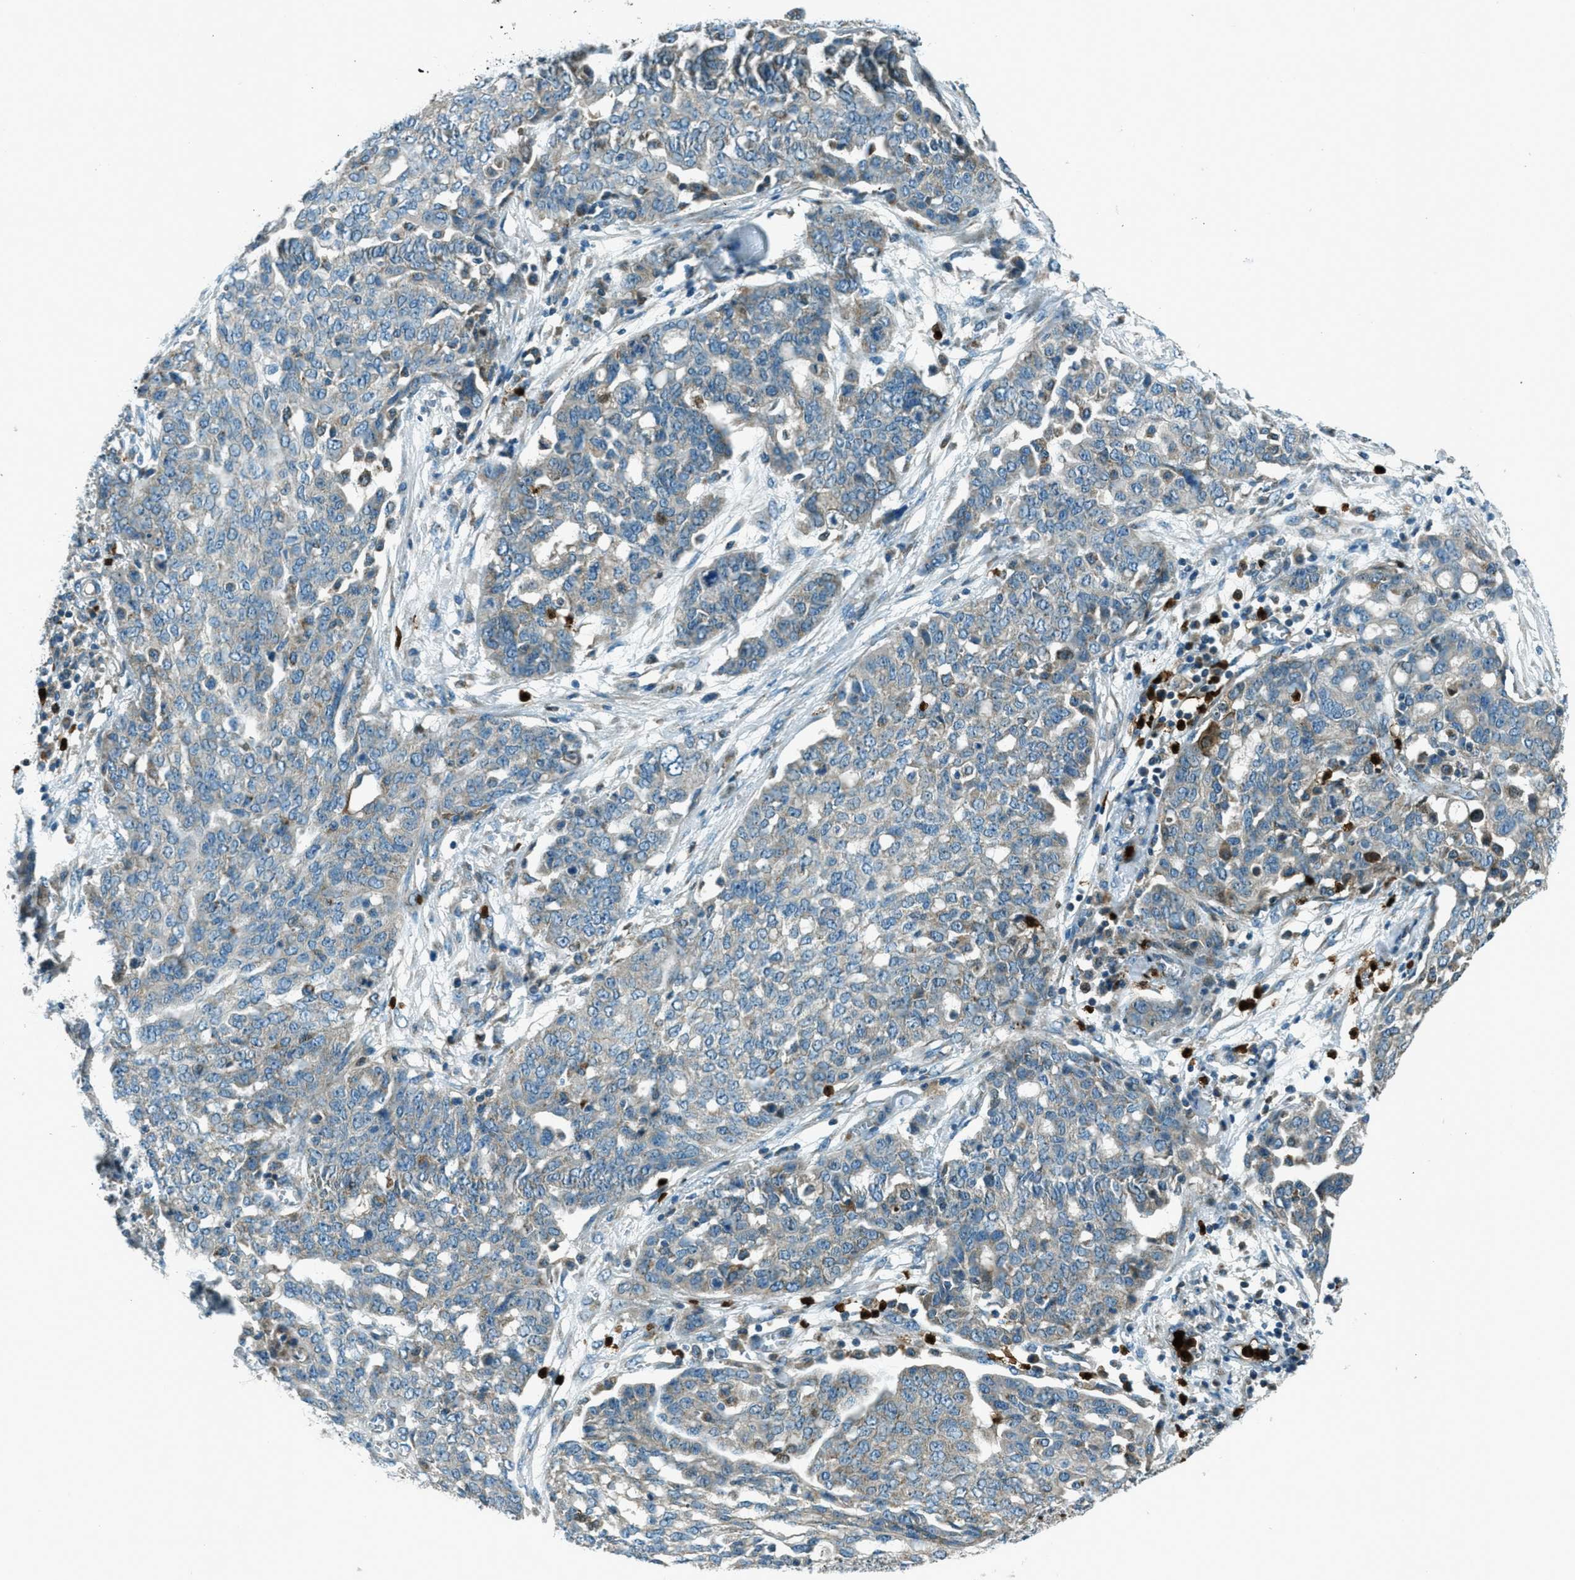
{"staining": {"intensity": "weak", "quantity": "<25%", "location": "cytoplasmic/membranous"}, "tissue": "ovarian cancer", "cell_type": "Tumor cells", "image_type": "cancer", "snomed": [{"axis": "morphology", "description": "Cystadenocarcinoma, serous, NOS"}, {"axis": "topography", "description": "Soft tissue"}, {"axis": "topography", "description": "Ovary"}], "caption": "IHC micrograph of human ovarian cancer (serous cystadenocarcinoma) stained for a protein (brown), which displays no staining in tumor cells.", "gene": "FAR1", "patient": {"sex": "female", "age": 57}}